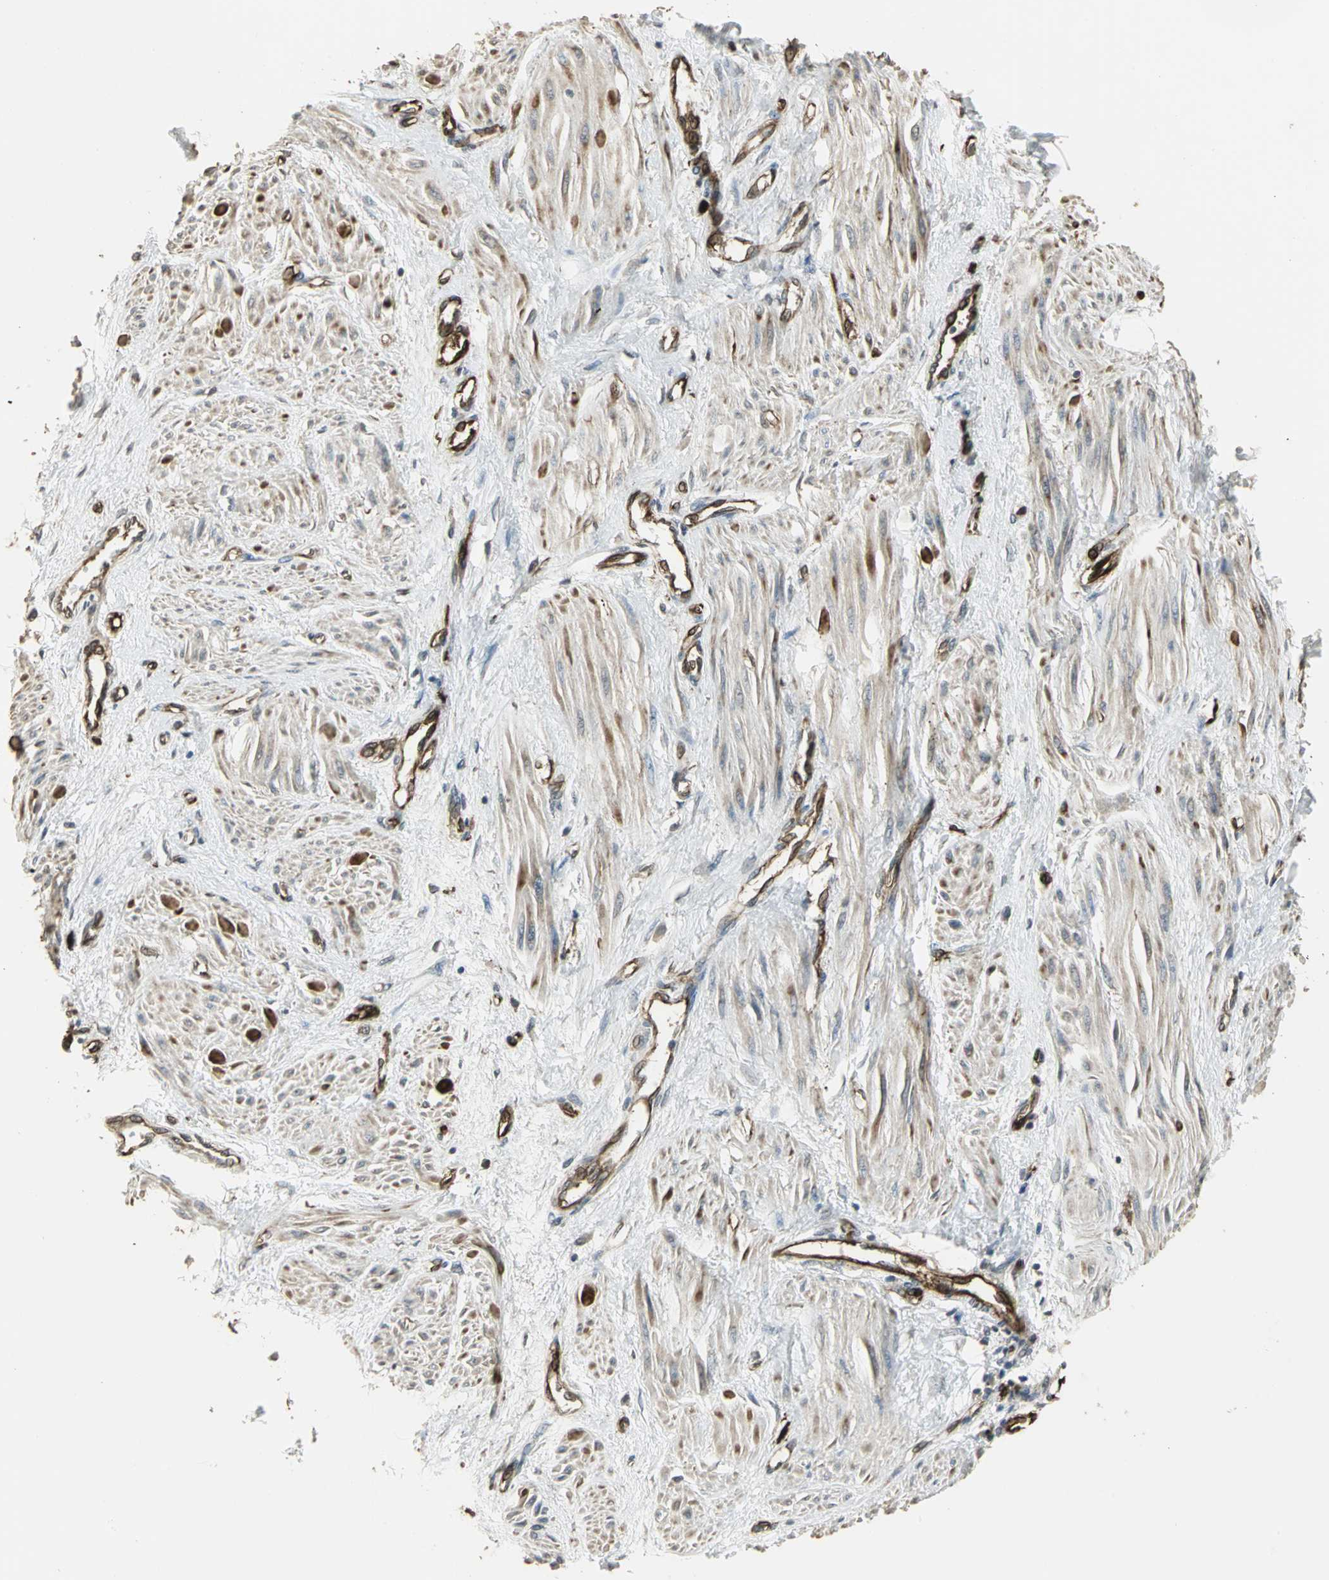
{"staining": {"intensity": "moderate", "quantity": ">75%", "location": "cytoplasmic/membranous"}, "tissue": "smooth muscle", "cell_type": "Smooth muscle cells", "image_type": "normal", "snomed": [{"axis": "morphology", "description": "Normal tissue, NOS"}, {"axis": "topography", "description": "Smooth muscle"}, {"axis": "topography", "description": "Uterus"}], "caption": "Human smooth muscle stained with a brown dye reveals moderate cytoplasmic/membranous positive staining in approximately >75% of smooth muscle cells.", "gene": "PRXL2B", "patient": {"sex": "female", "age": 39}}